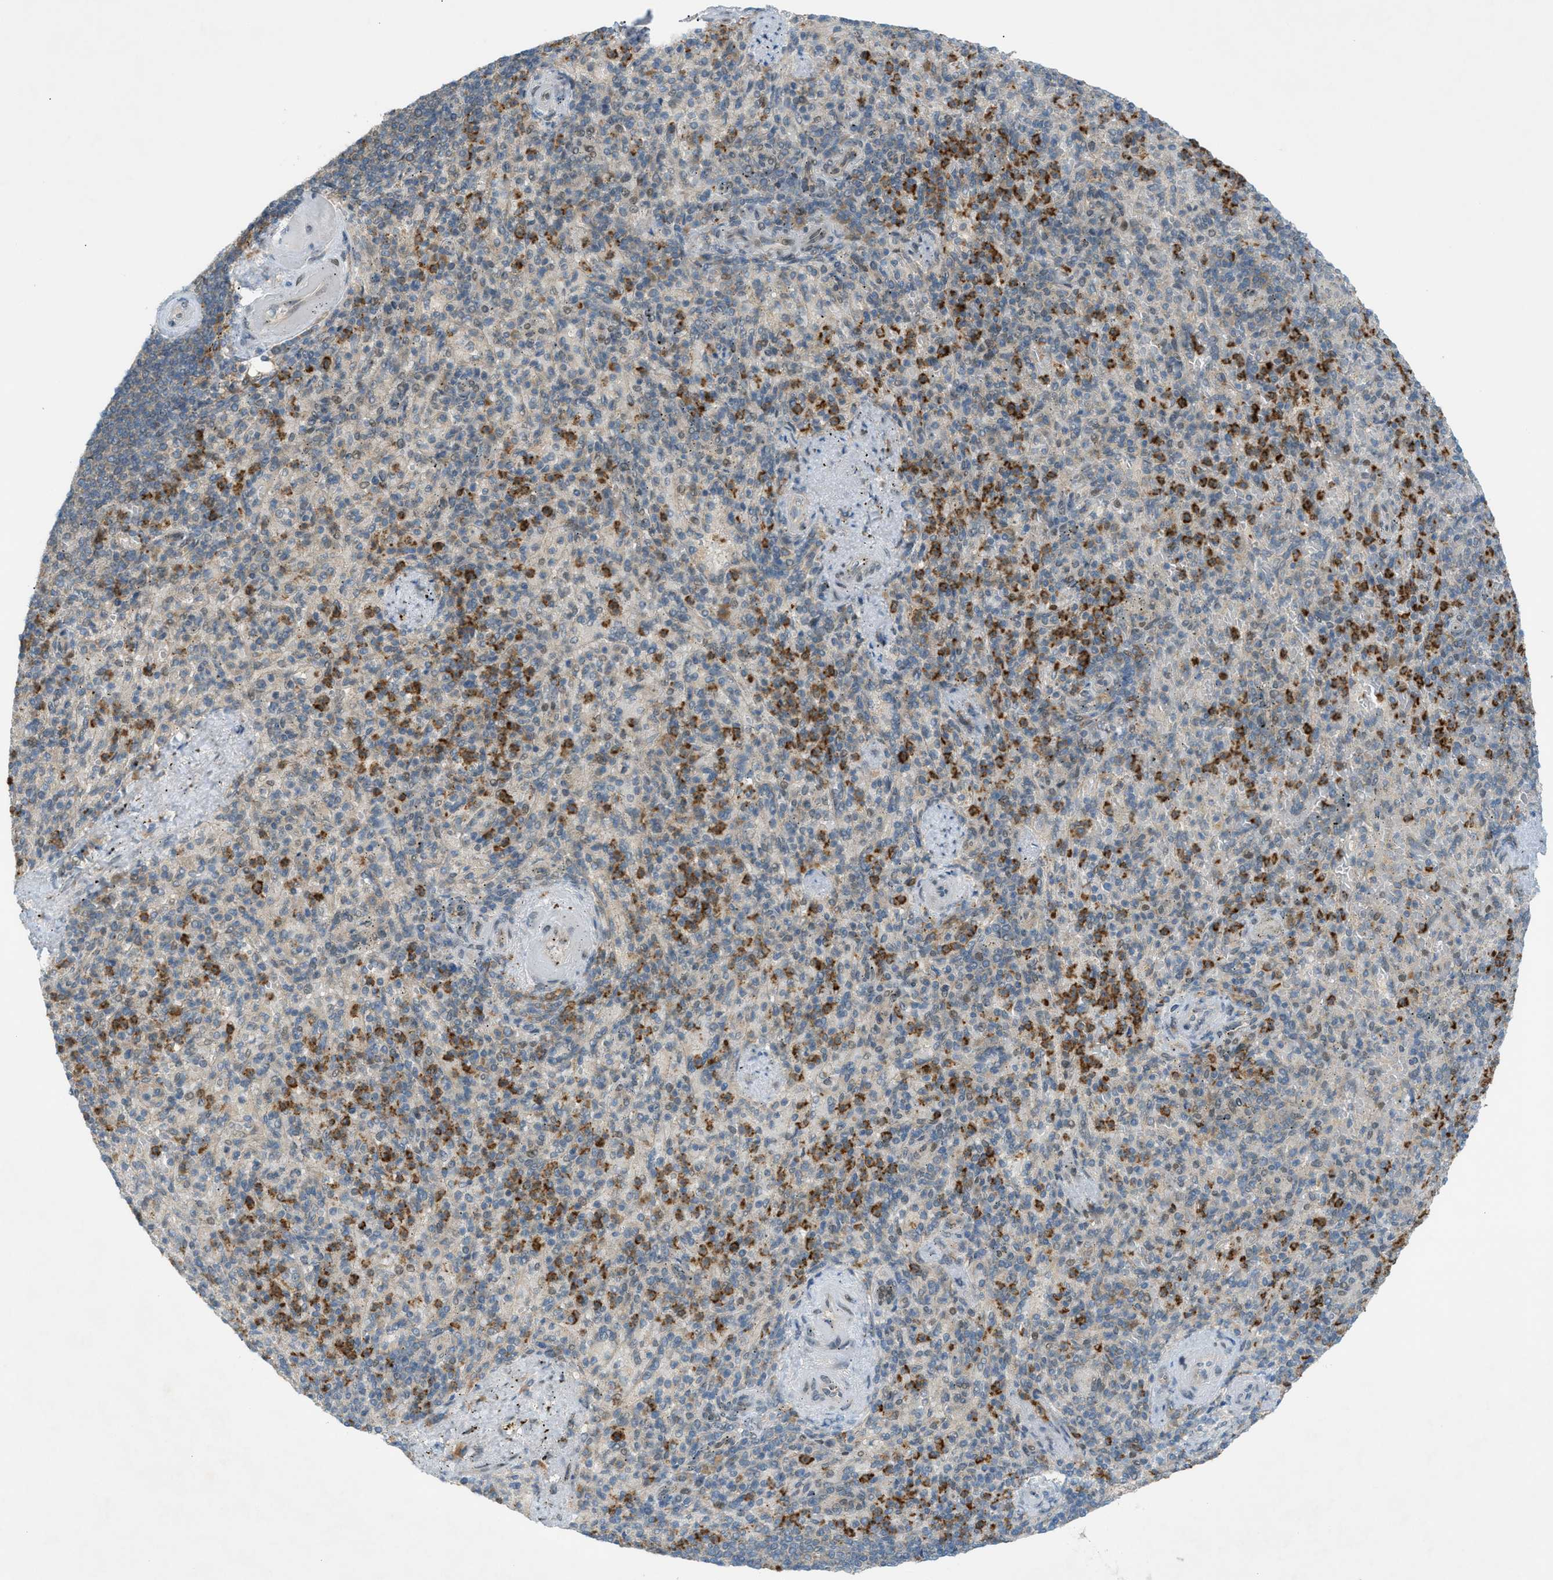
{"staining": {"intensity": "strong", "quantity": "25%-75%", "location": "cytoplasmic/membranous"}, "tissue": "spleen", "cell_type": "Cells in red pulp", "image_type": "normal", "snomed": [{"axis": "morphology", "description": "Normal tissue, NOS"}, {"axis": "topography", "description": "Spleen"}], "caption": "Immunohistochemical staining of benign human spleen reveals high levels of strong cytoplasmic/membranous positivity in about 25%-75% of cells in red pulp. (brown staining indicates protein expression, while blue staining denotes nuclei).", "gene": "DYRK1A", "patient": {"sex": "female", "age": 74}}